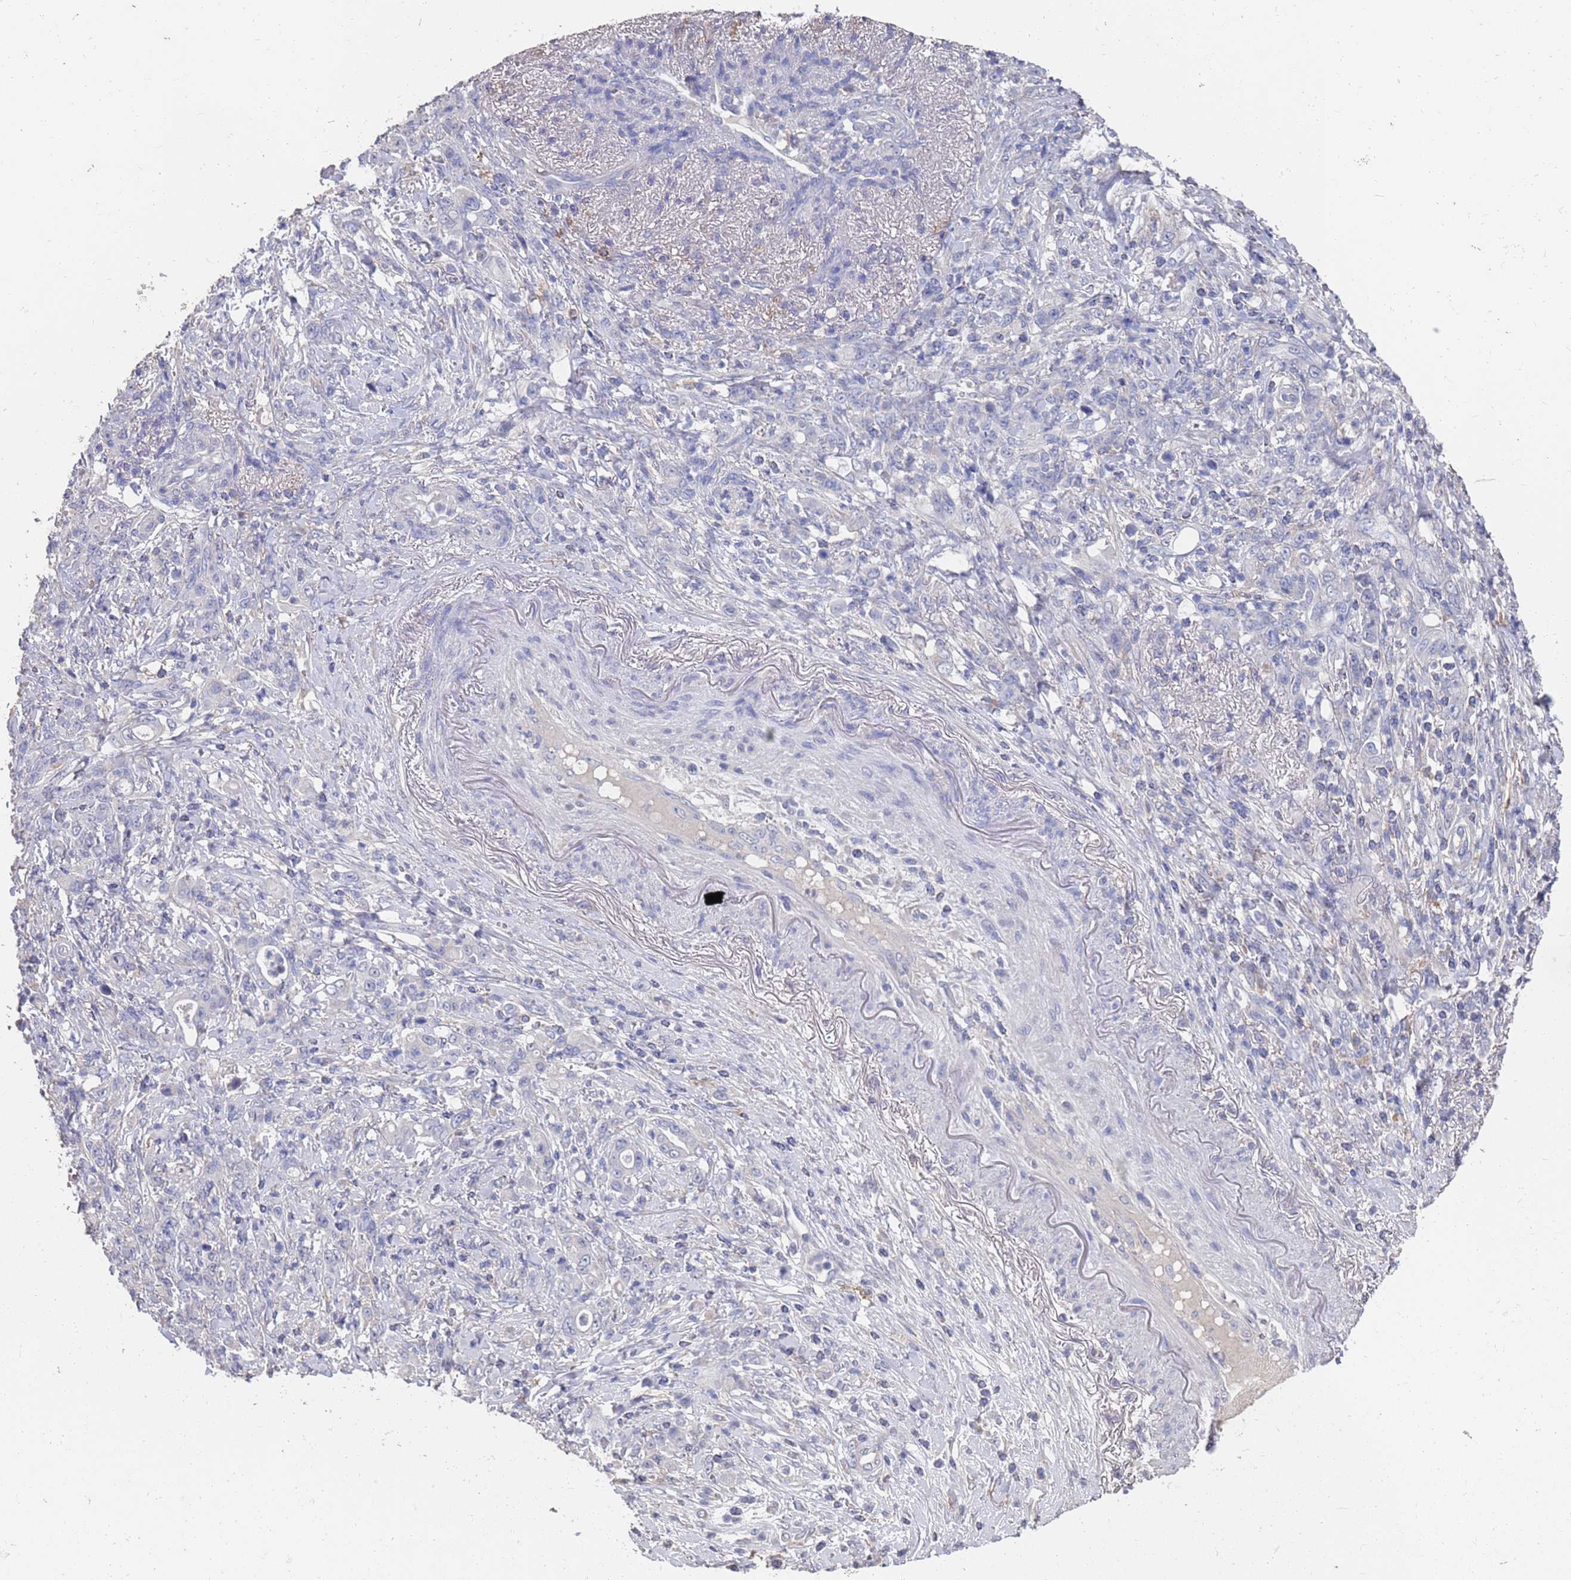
{"staining": {"intensity": "negative", "quantity": "none", "location": "none"}, "tissue": "stomach cancer", "cell_type": "Tumor cells", "image_type": "cancer", "snomed": [{"axis": "morphology", "description": "Normal tissue, NOS"}, {"axis": "morphology", "description": "Adenocarcinoma, NOS"}, {"axis": "topography", "description": "Stomach"}], "caption": "A high-resolution image shows IHC staining of adenocarcinoma (stomach), which exhibits no significant positivity in tumor cells. (IHC, brightfield microscopy, high magnification).", "gene": "BTBD18", "patient": {"sex": "female", "age": 79}}